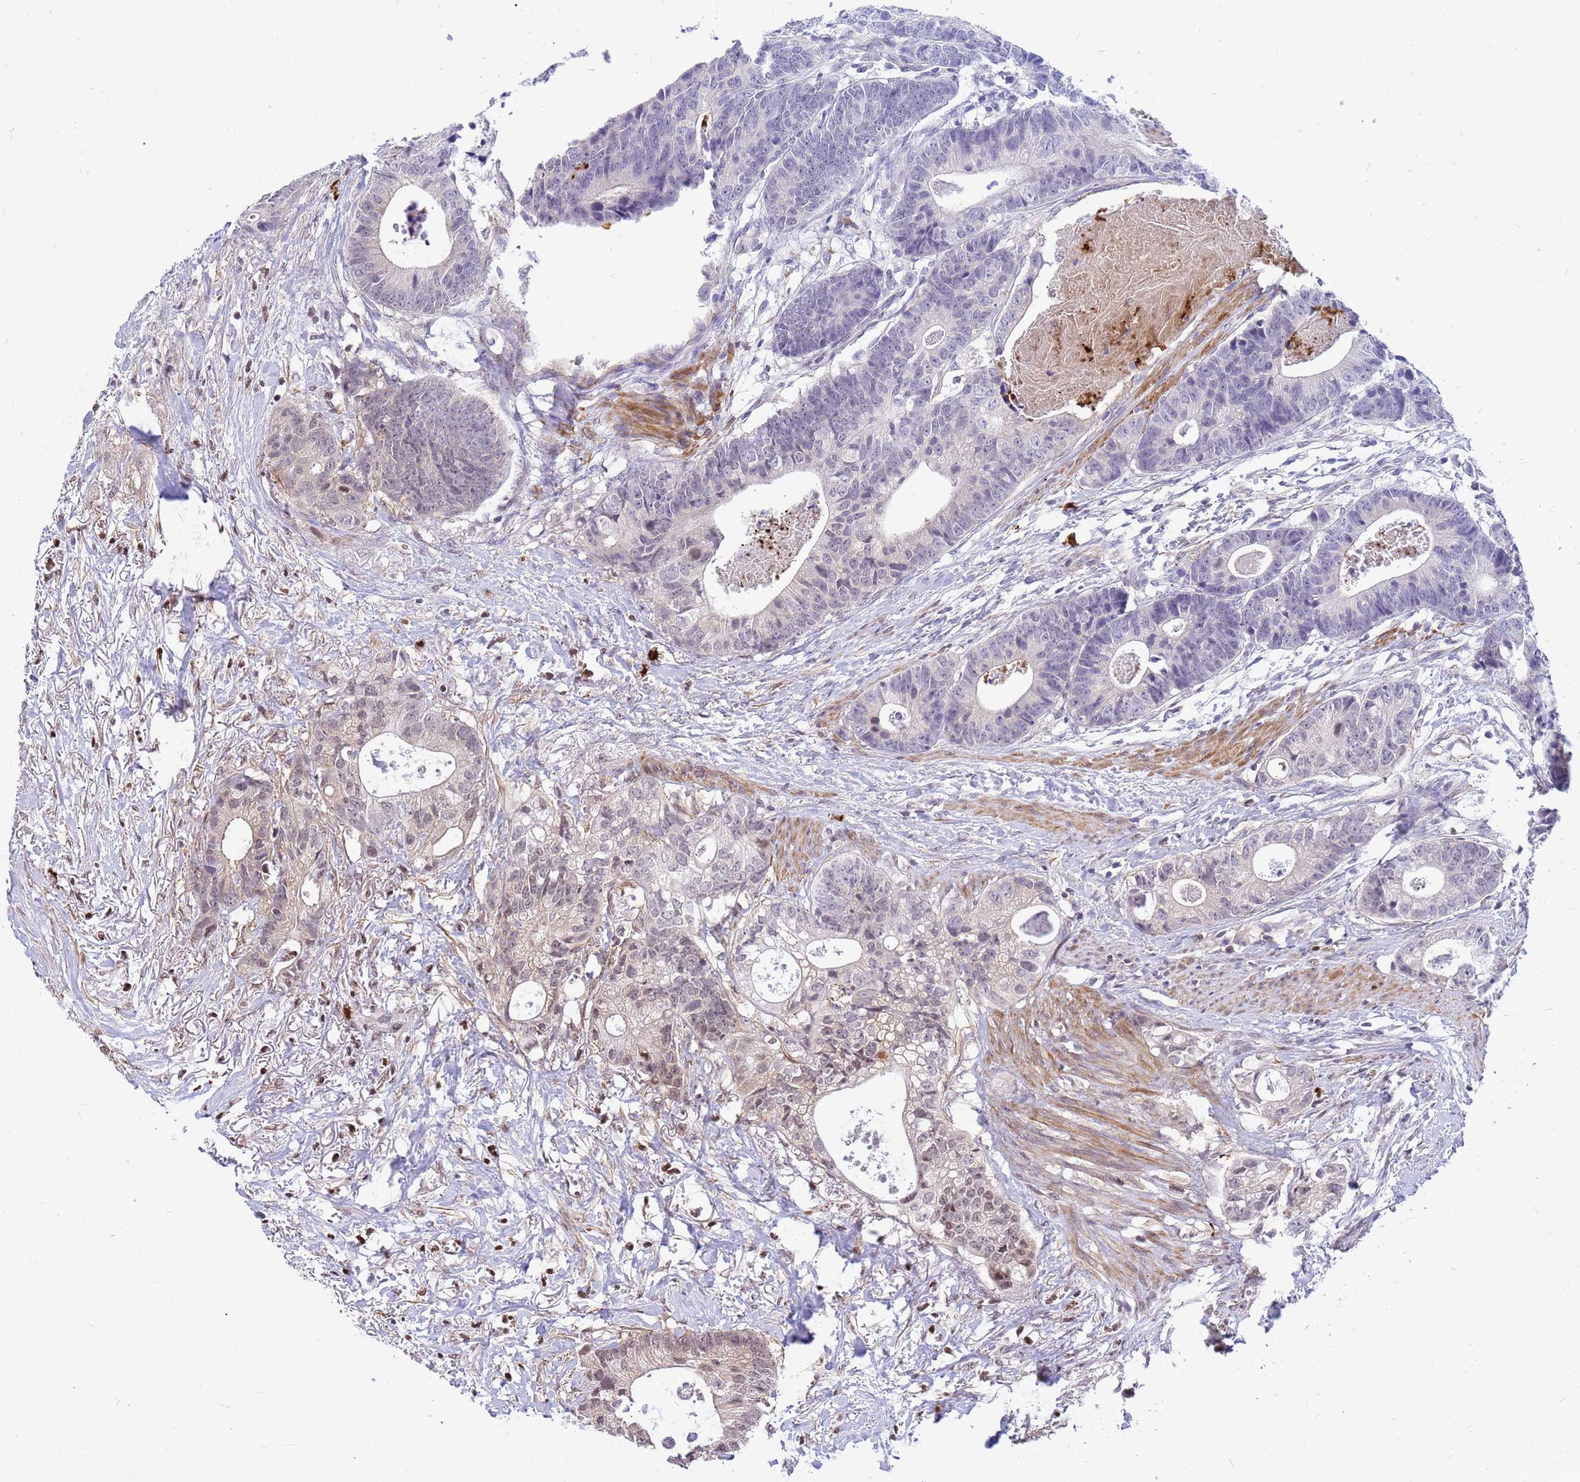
{"staining": {"intensity": "weak", "quantity": "<25%", "location": "nuclear"}, "tissue": "colorectal cancer", "cell_type": "Tumor cells", "image_type": "cancer", "snomed": [{"axis": "morphology", "description": "Adenocarcinoma, NOS"}, {"axis": "topography", "description": "Colon"}], "caption": "Colorectal adenocarcinoma was stained to show a protein in brown. There is no significant staining in tumor cells. (DAB (3,3'-diaminobenzidine) immunohistochemistry visualized using brightfield microscopy, high magnification).", "gene": "ORM1", "patient": {"sex": "female", "age": 57}}